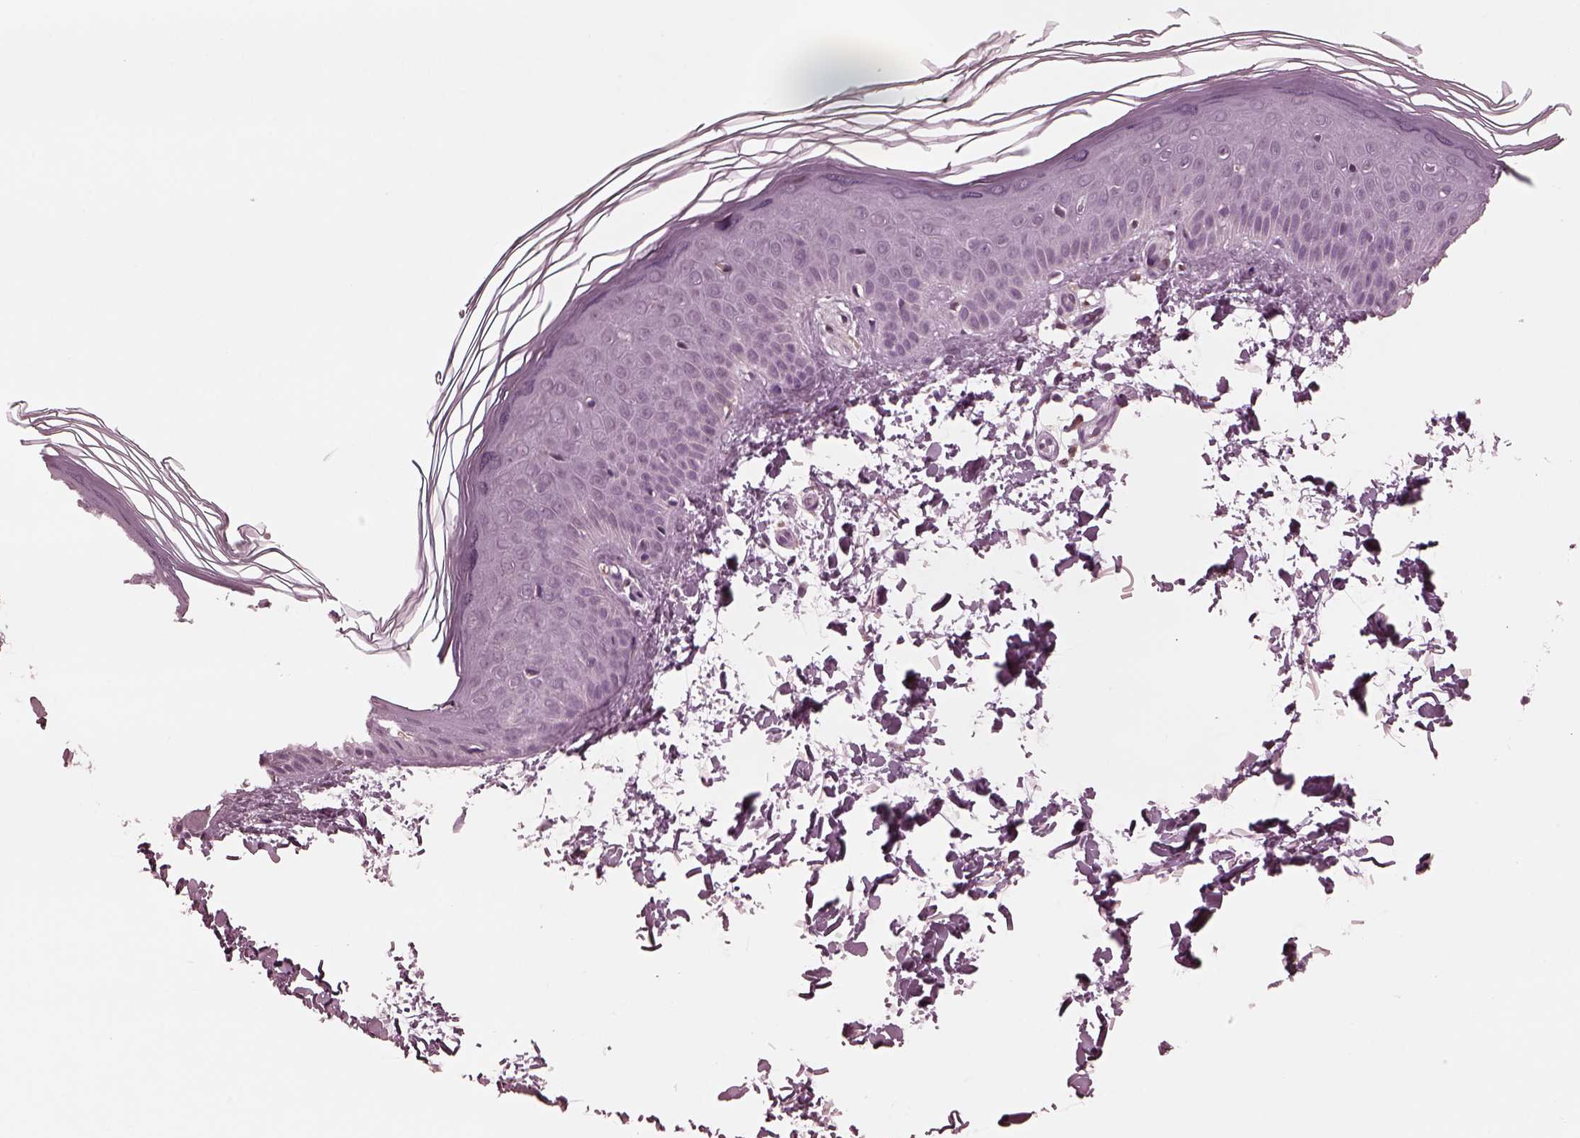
{"staining": {"intensity": "negative", "quantity": "none", "location": "none"}, "tissue": "skin", "cell_type": "Fibroblasts", "image_type": "normal", "snomed": [{"axis": "morphology", "description": "Normal tissue, NOS"}, {"axis": "topography", "description": "Skin"}], "caption": "Fibroblasts show no significant positivity in normal skin. (Brightfield microscopy of DAB immunohistochemistry (IHC) at high magnification).", "gene": "CELSR3", "patient": {"sex": "female", "age": 62}}